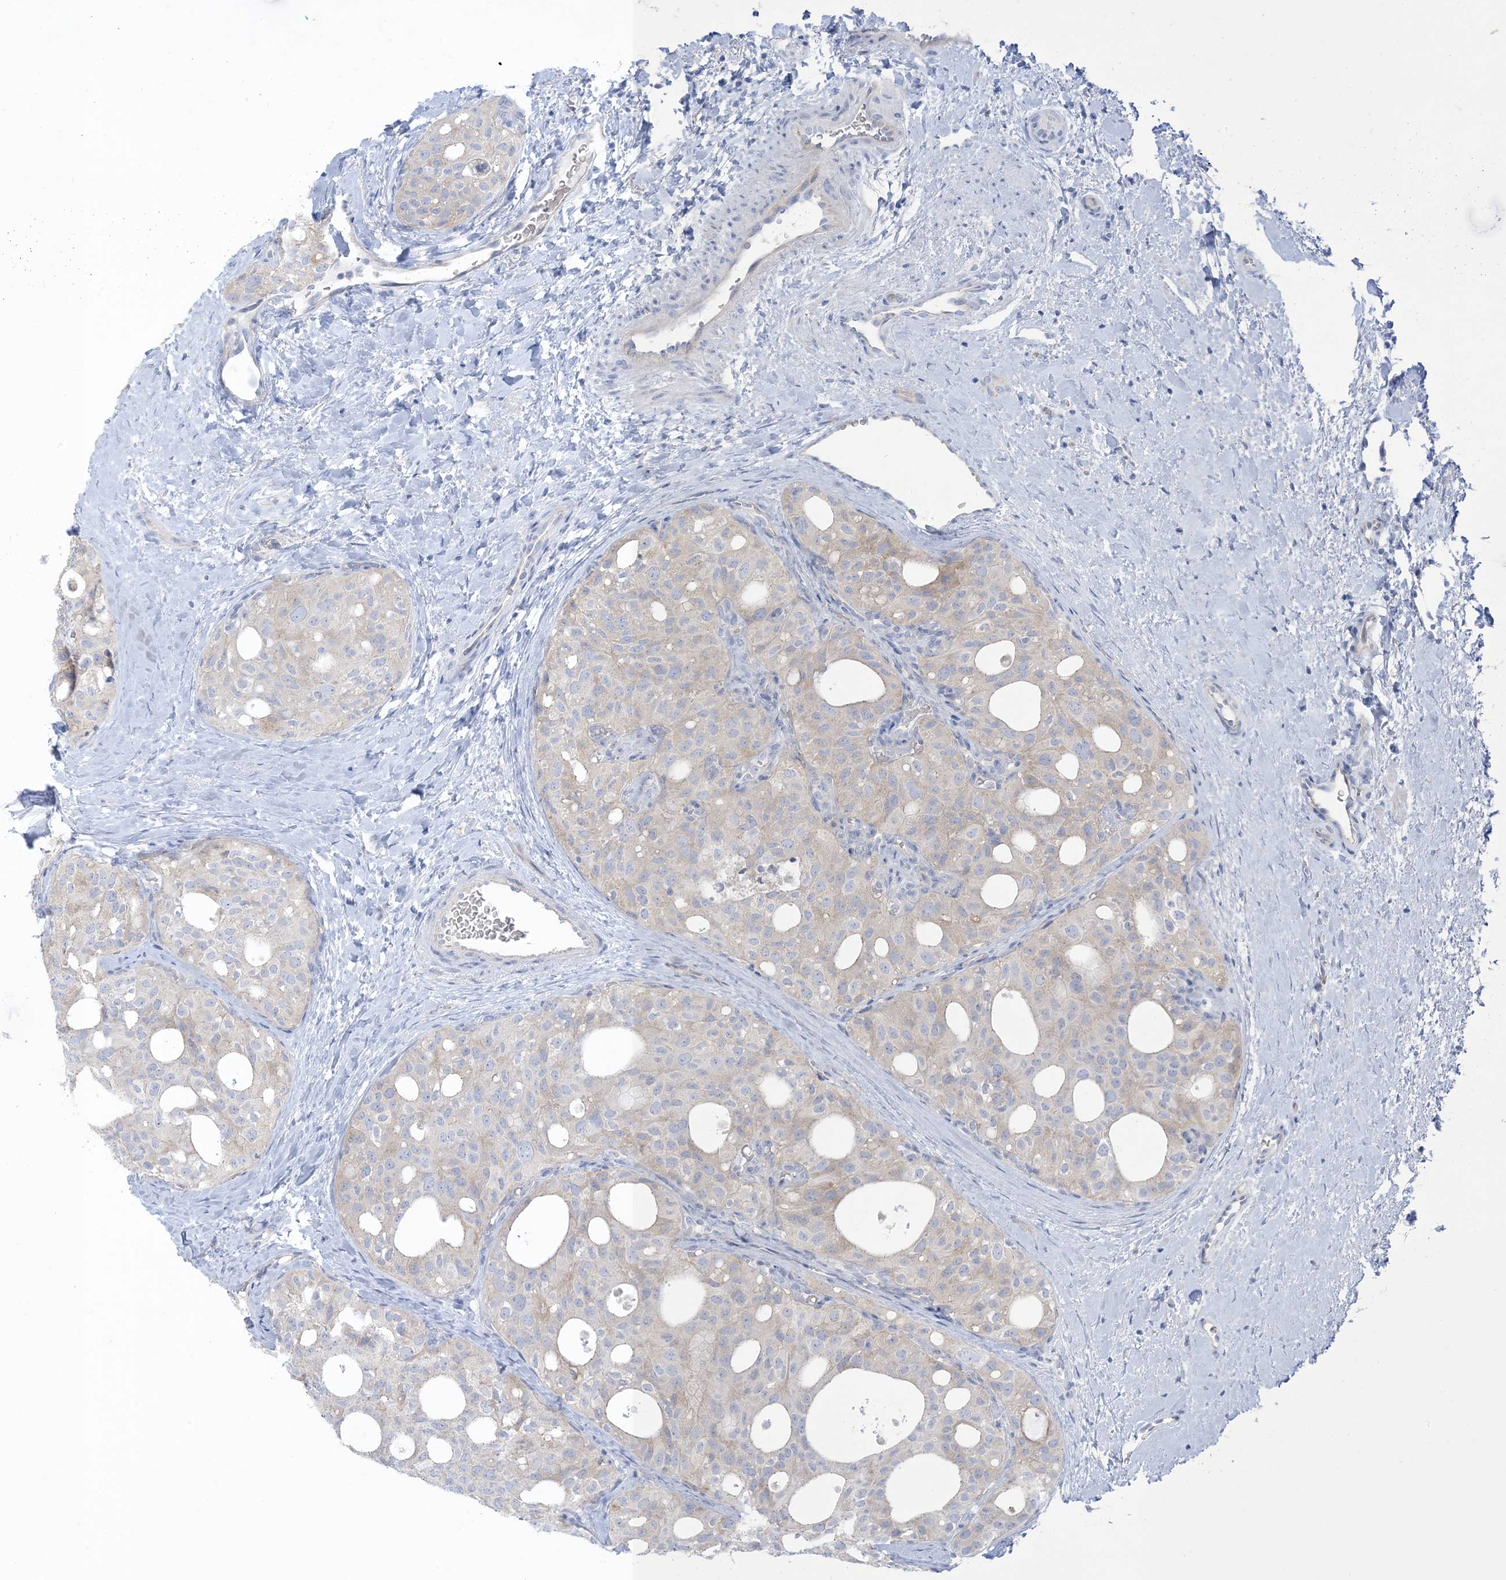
{"staining": {"intensity": "negative", "quantity": "none", "location": "none"}, "tissue": "thyroid cancer", "cell_type": "Tumor cells", "image_type": "cancer", "snomed": [{"axis": "morphology", "description": "Follicular adenoma carcinoma, NOS"}, {"axis": "topography", "description": "Thyroid gland"}], "caption": "Immunohistochemistry (IHC) of thyroid cancer exhibits no expression in tumor cells.", "gene": "XIRP2", "patient": {"sex": "male", "age": 75}}